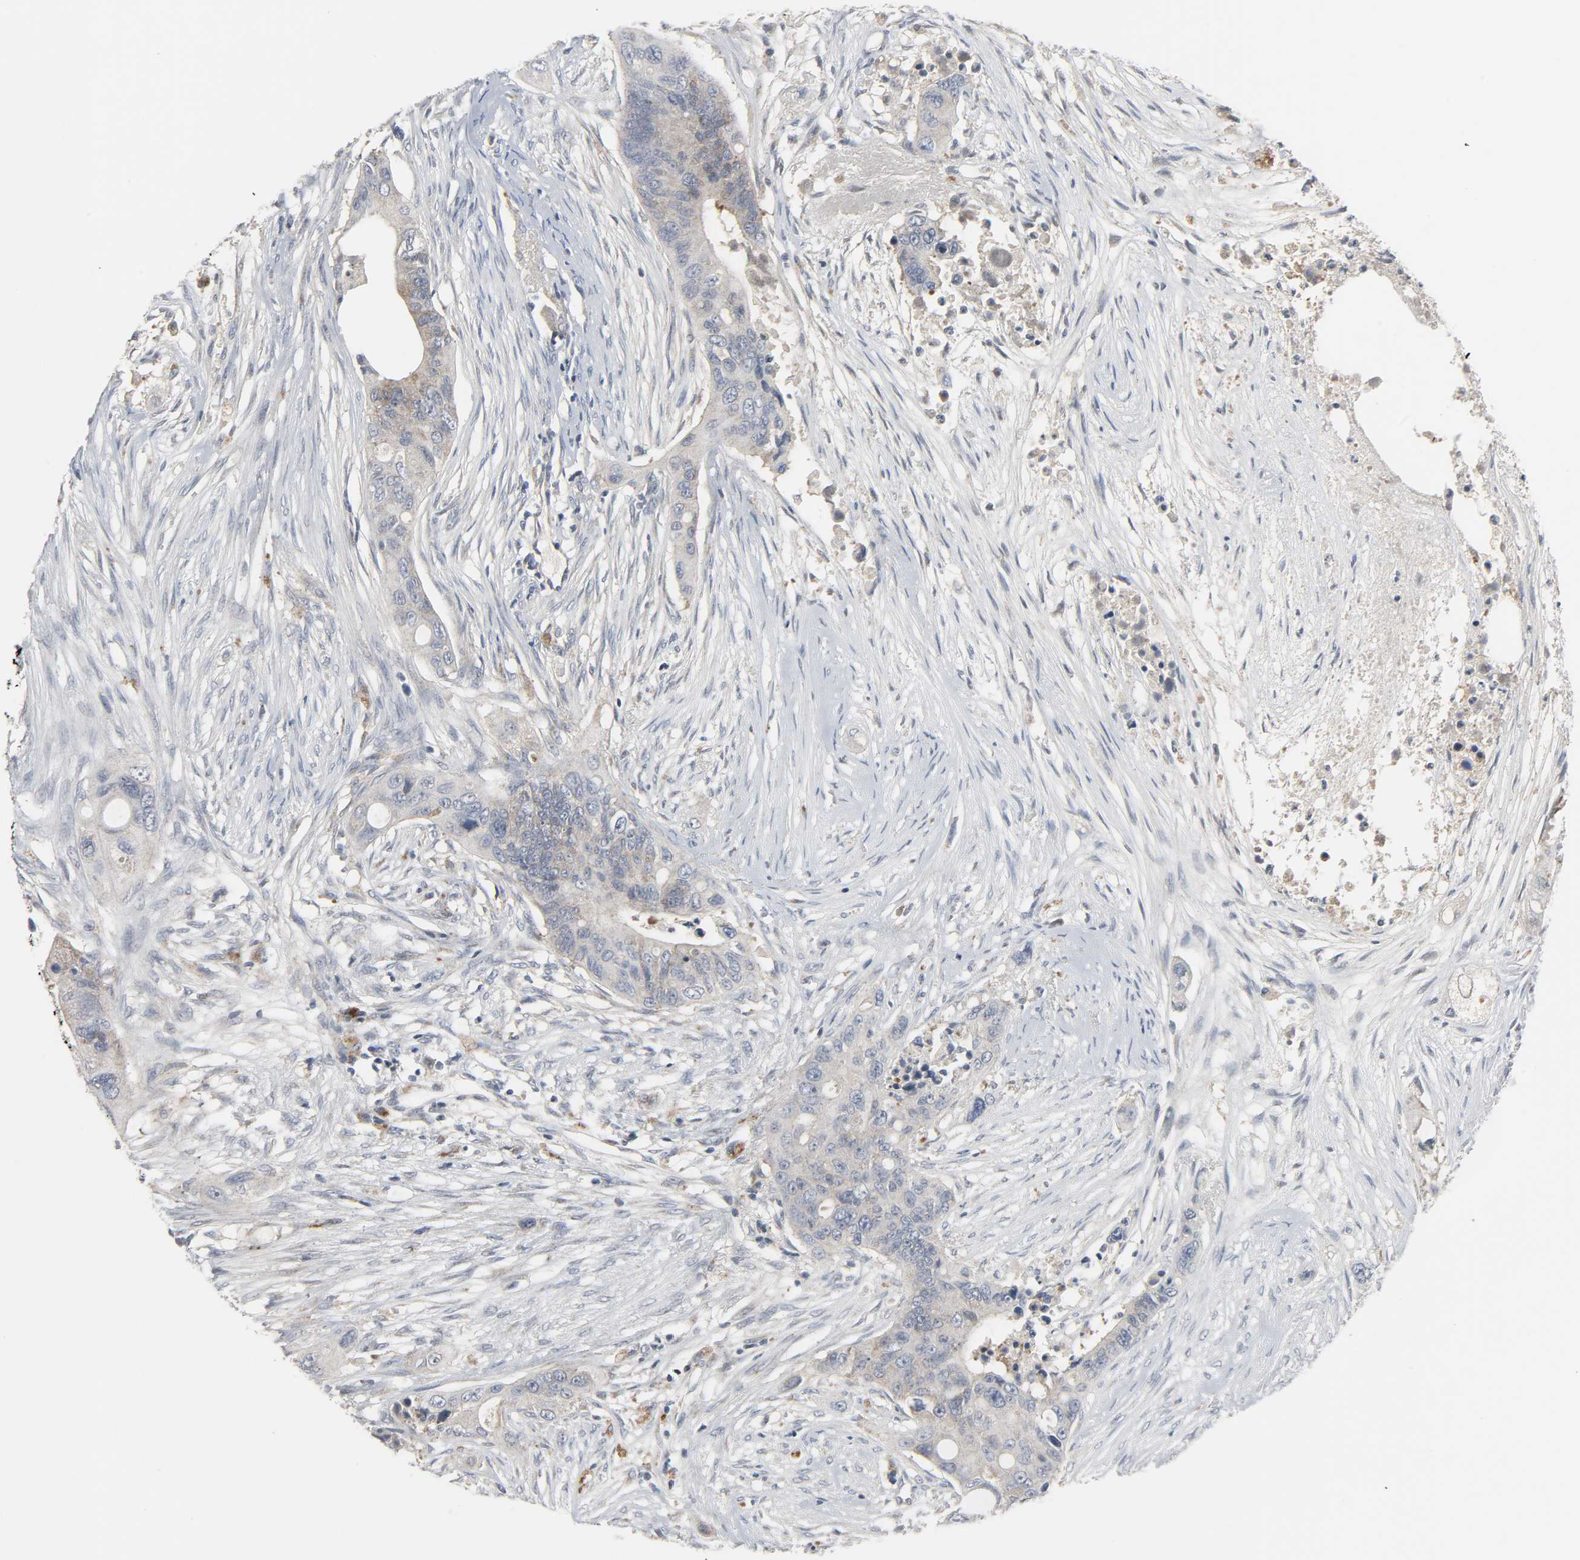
{"staining": {"intensity": "moderate", "quantity": ">75%", "location": "cytoplasmic/membranous"}, "tissue": "colorectal cancer", "cell_type": "Tumor cells", "image_type": "cancer", "snomed": [{"axis": "morphology", "description": "Adenocarcinoma, NOS"}, {"axis": "topography", "description": "Colon"}], "caption": "Colorectal adenocarcinoma stained with a brown dye demonstrates moderate cytoplasmic/membranous positive positivity in about >75% of tumor cells.", "gene": "CLIP1", "patient": {"sex": "female", "age": 57}}